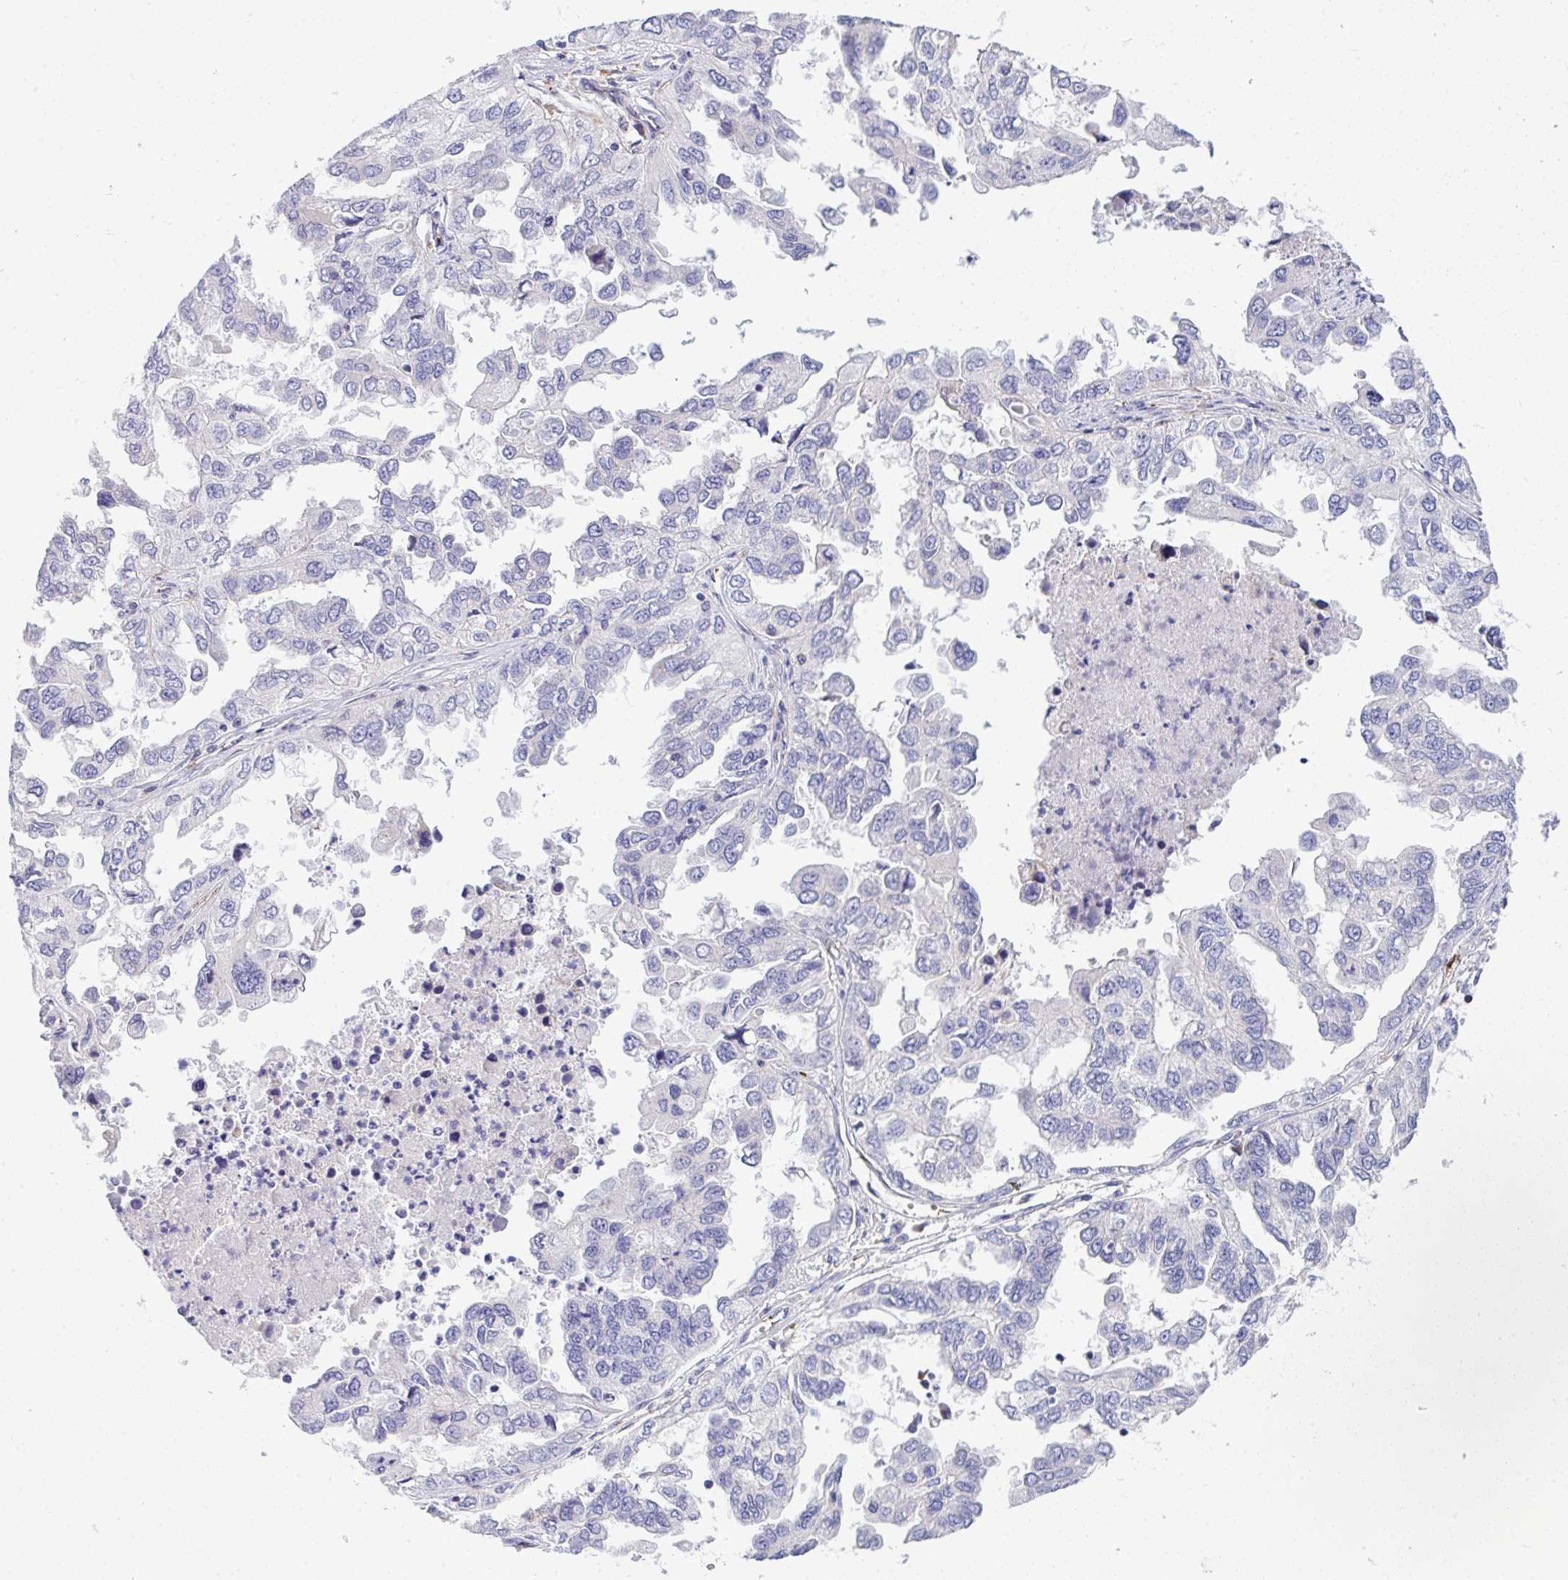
{"staining": {"intensity": "negative", "quantity": "none", "location": "none"}, "tissue": "ovarian cancer", "cell_type": "Tumor cells", "image_type": "cancer", "snomed": [{"axis": "morphology", "description": "Cystadenocarcinoma, serous, NOS"}, {"axis": "topography", "description": "Ovary"}], "caption": "Tumor cells are negative for brown protein staining in ovarian serous cystadenocarcinoma.", "gene": "TOR1AIP2", "patient": {"sex": "female", "age": 53}}